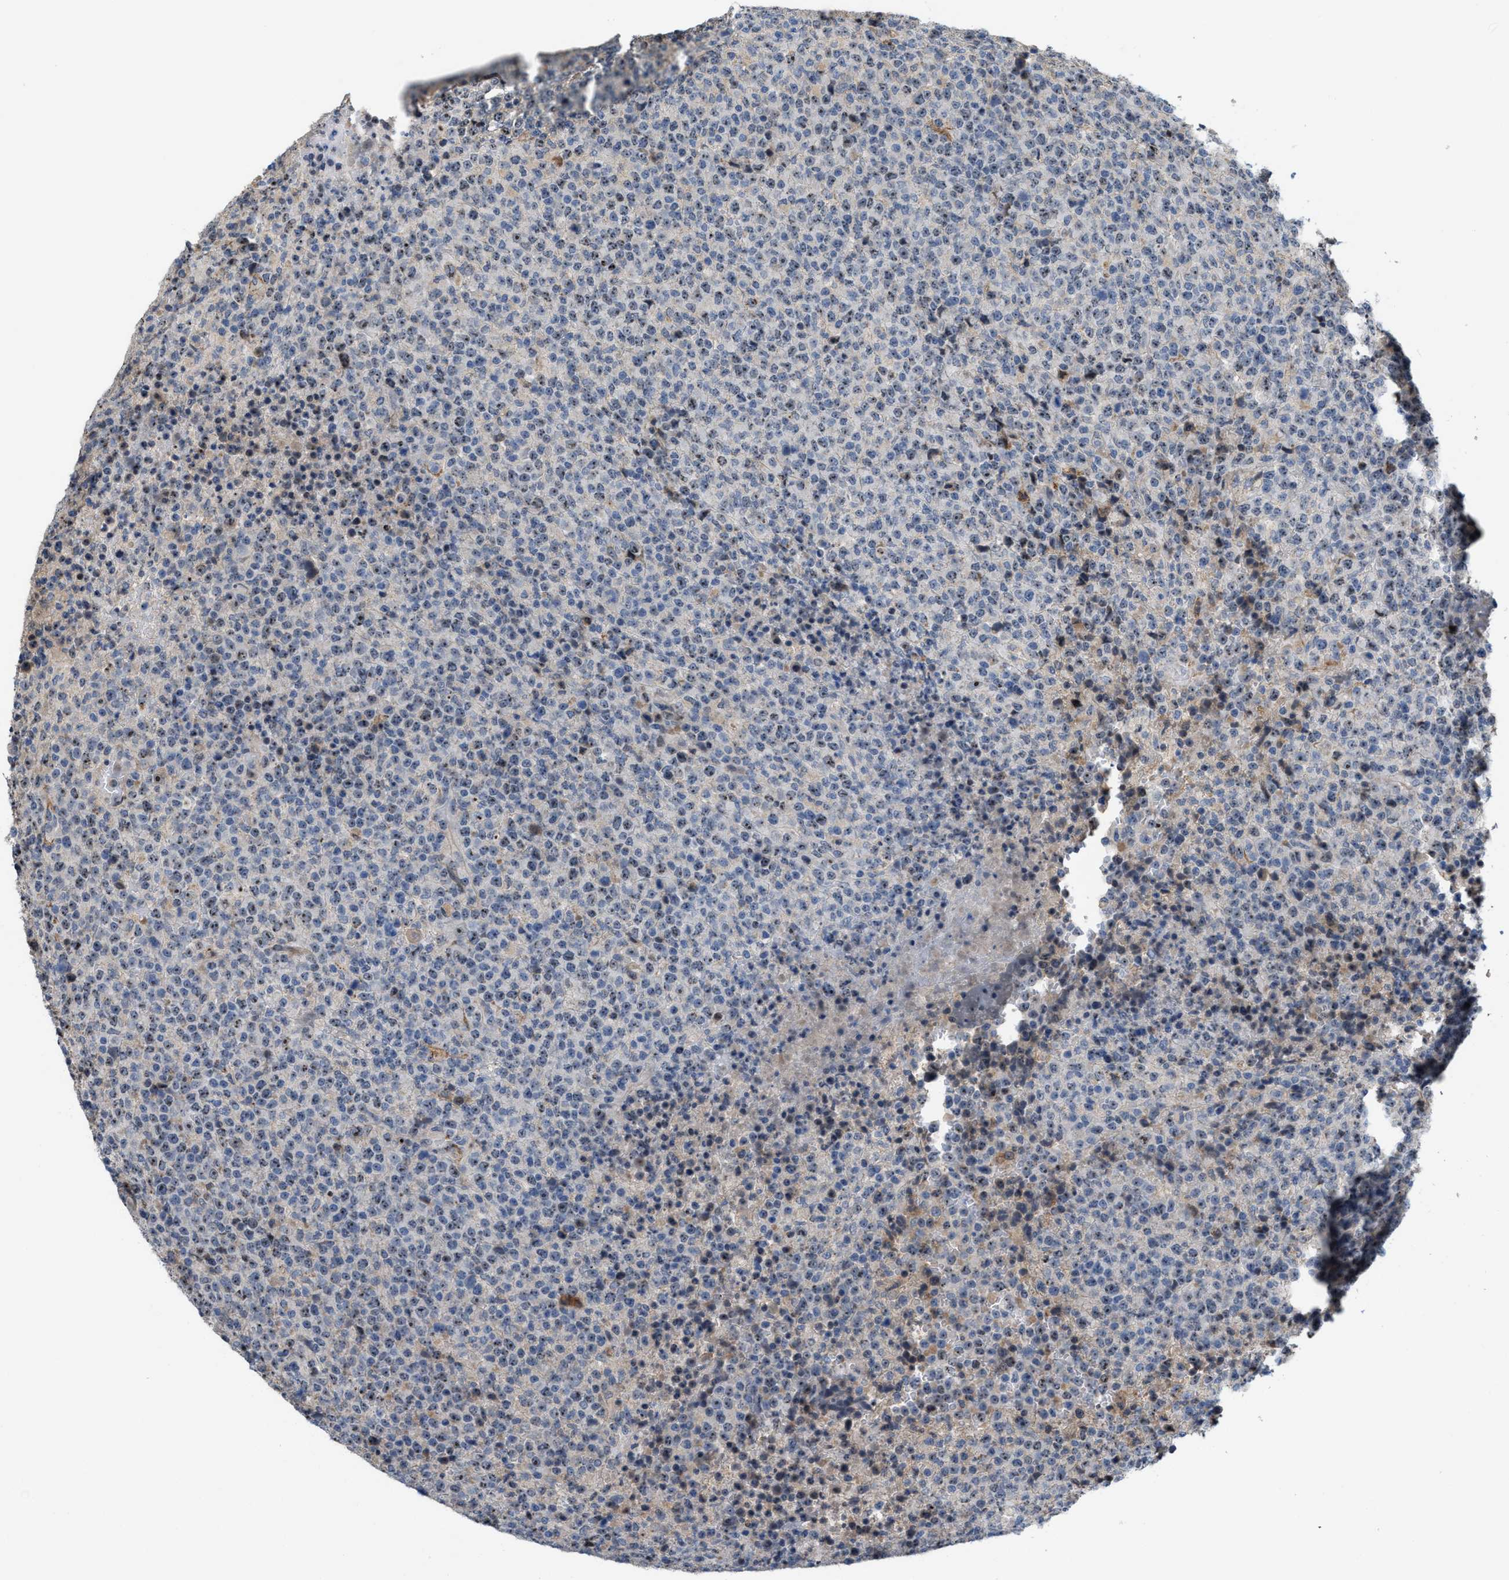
{"staining": {"intensity": "weak", "quantity": ">75%", "location": "nuclear"}, "tissue": "lymphoma", "cell_type": "Tumor cells", "image_type": "cancer", "snomed": [{"axis": "morphology", "description": "Malignant lymphoma, non-Hodgkin's type, High grade"}, {"axis": "topography", "description": "Lymph node"}], "caption": "Immunohistochemistry histopathology image of lymphoma stained for a protein (brown), which shows low levels of weak nuclear positivity in about >75% of tumor cells.", "gene": "ZNF783", "patient": {"sex": "male", "age": 13}}